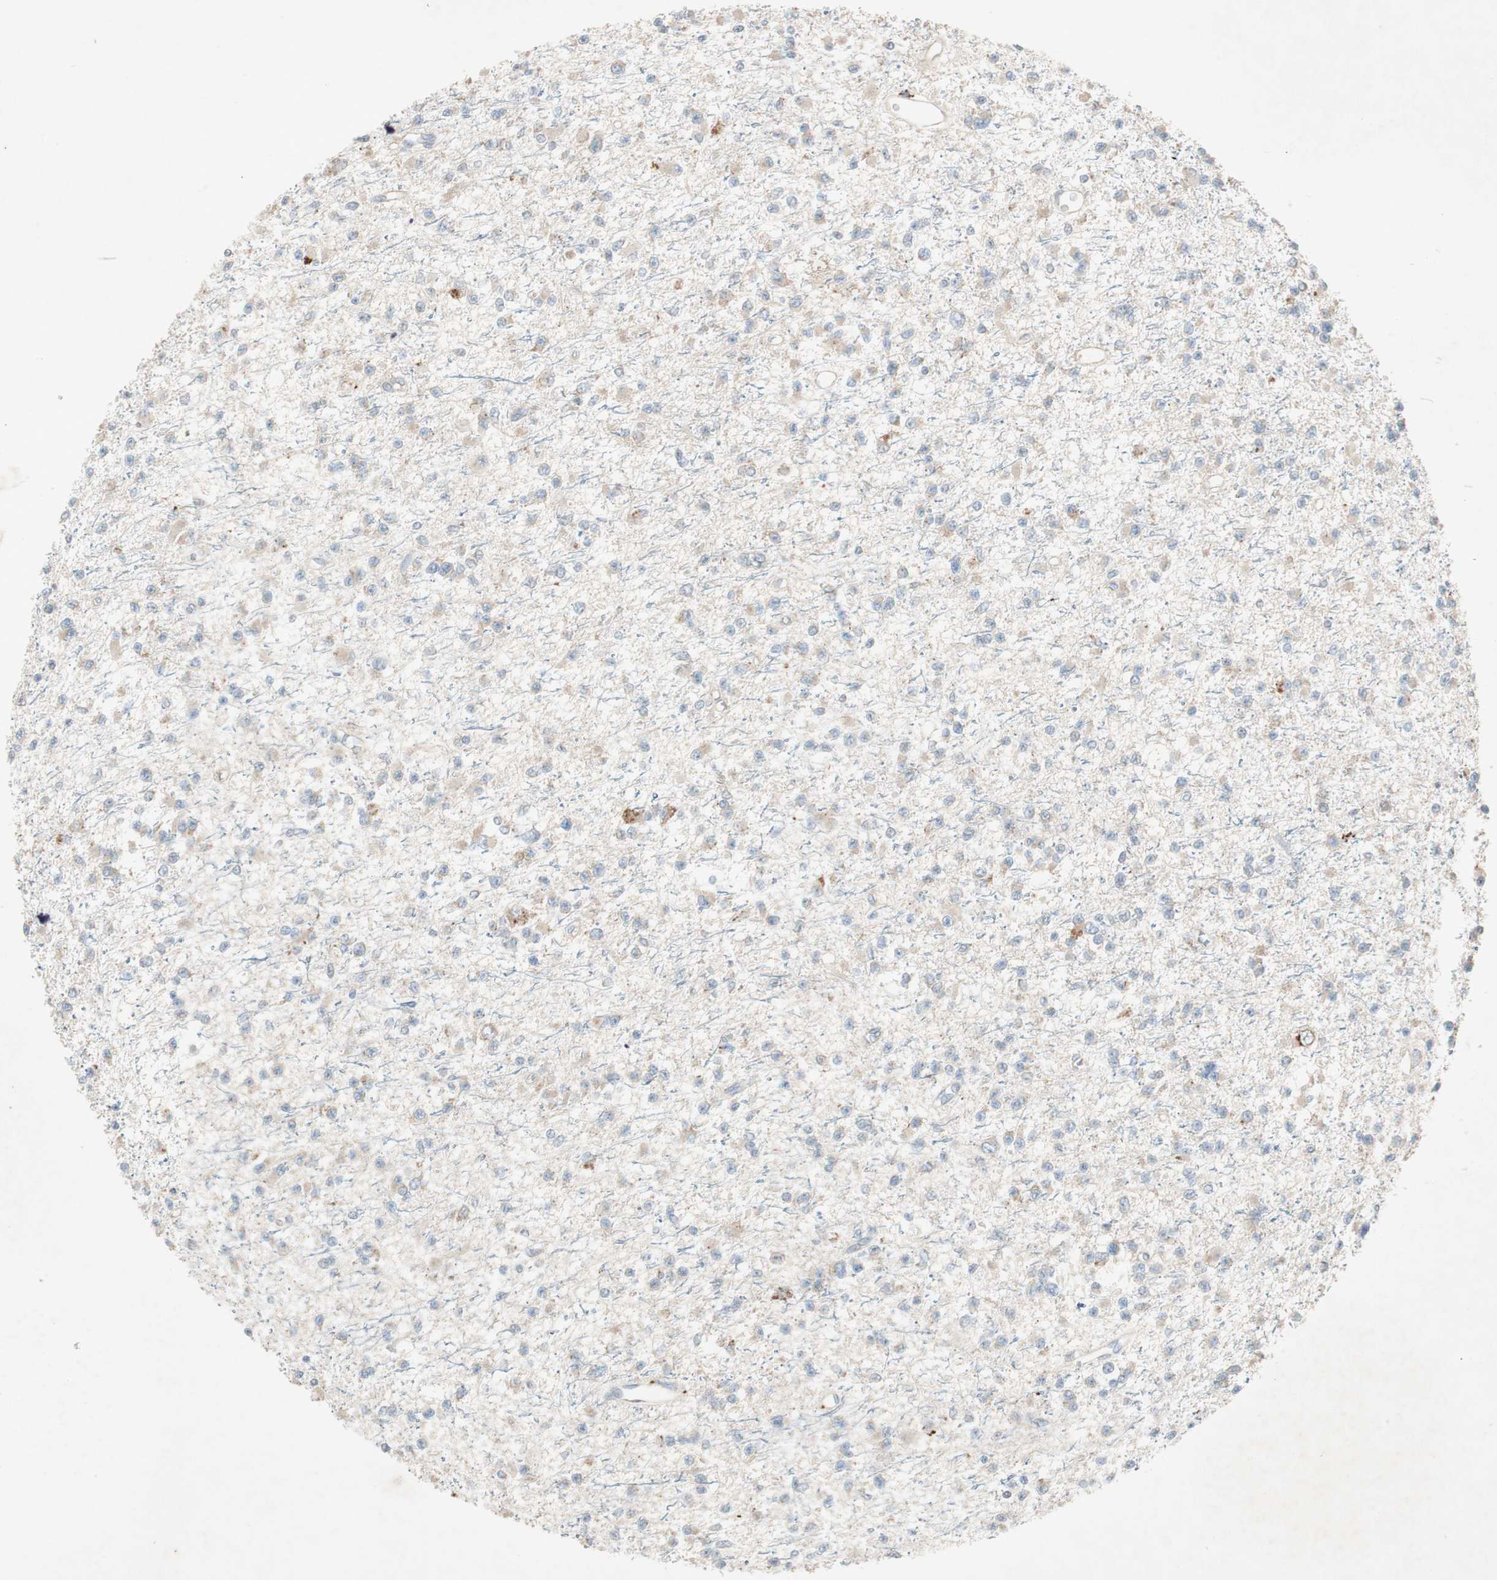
{"staining": {"intensity": "weak", "quantity": "25%-75%", "location": "cytoplasmic/membranous"}, "tissue": "glioma", "cell_type": "Tumor cells", "image_type": "cancer", "snomed": [{"axis": "morphology", "description": "Glioma, malignant, Low grade"}, {"axis": "topography", "description": "Brain"}], "caption": "DAB (3,3'-diaminobenzidine) immunohistochemical staining of human glioma exhibits weak cytoplasmic/membranous protein positivity in approximately 25%-75% of tumor cells.", "gene": "RPL23", "patient": {"sex": "female", "age": 22}}